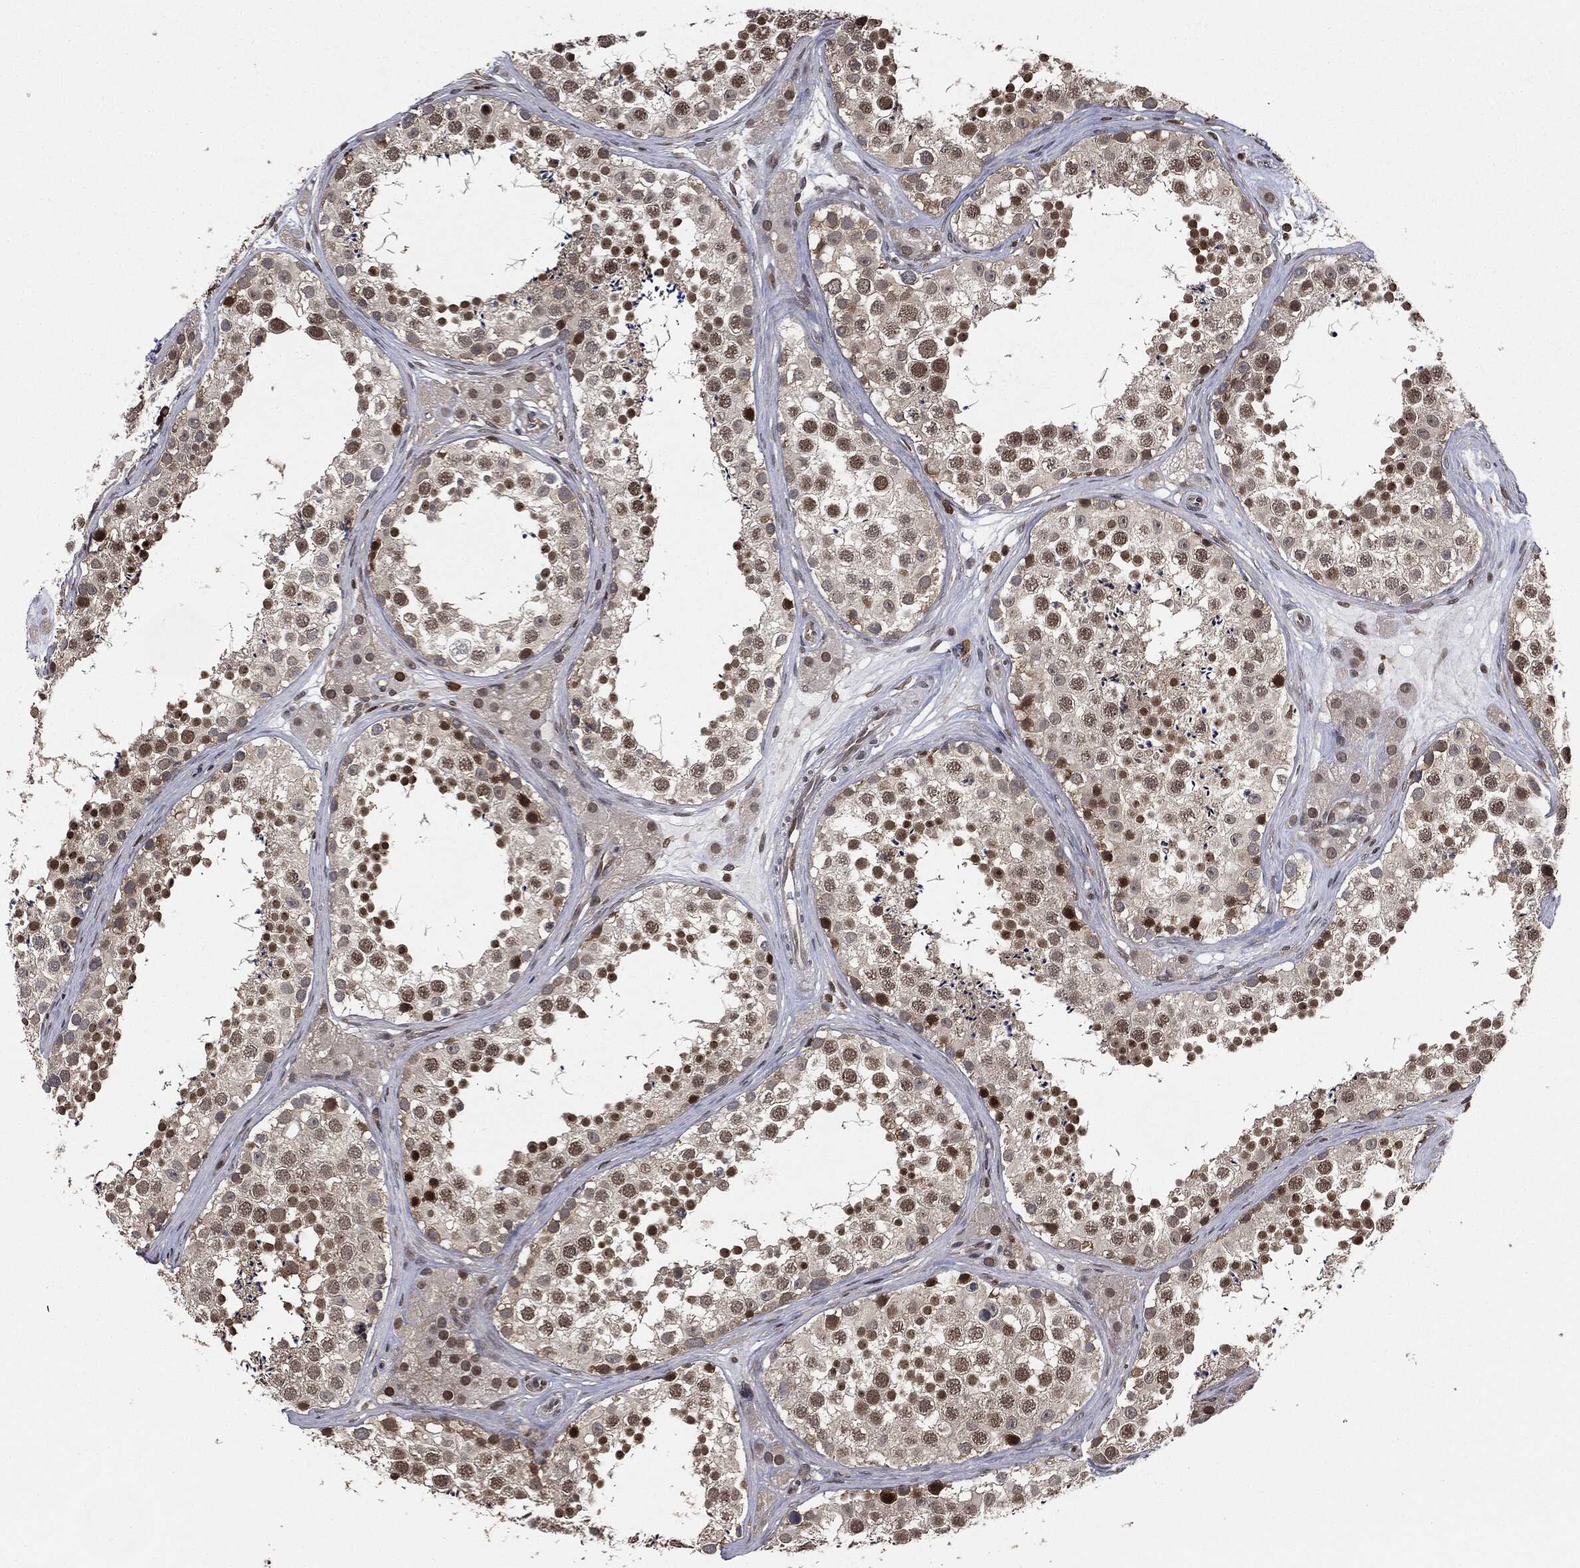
{"staining": {"intensity": "strong", "quantity": "25%-75%", "location": "nuclear"}, "tissue": "testis", "cell_type": "Cells in seminiferous ducts", "image_type": "normal", "snomed": [{"axis": "morphology", "description": "Normal tissue, NOS"}, {"axis": "topography", "description": "Testis"}], "caption": "Brown immunohistochemical staining in unremarkable testis demonstrates strong nuclear staining in about 25%-75% of cells in seminiferous ducts. The protein of interest is stained brown, and the nuclei are stained in blue (DAB (3,3'-diaminobenzidine) IHC with brightfield microscopy, high magnification).", "gene": "TBC1D22A", "patient": {"sex": "male", "age": 41}}